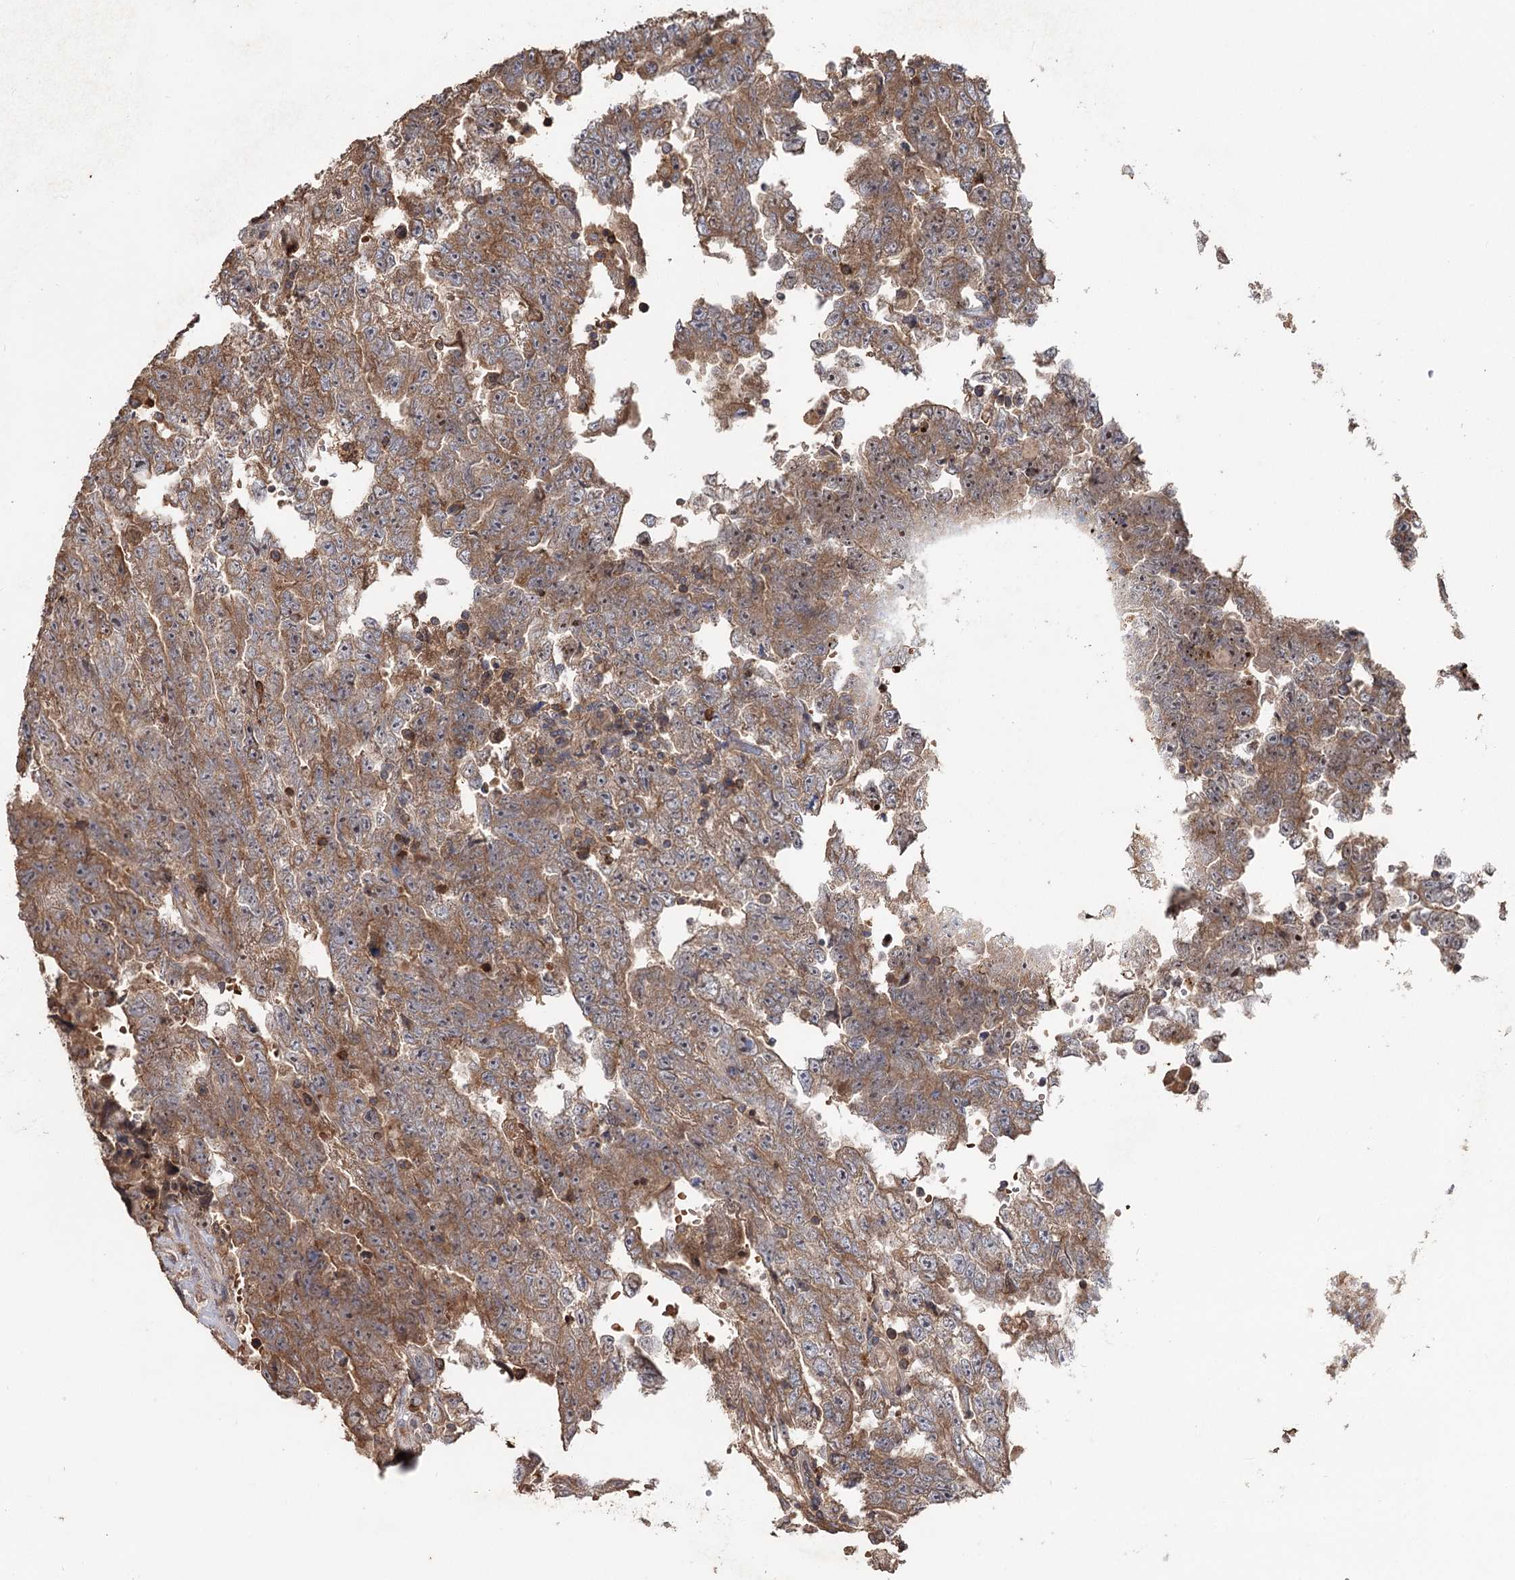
{"staining": {"intensity": "moderate", "quantity": "25%-75%", "location": "cytoplasmic/membranous"}, "tissue": "testis cancer", "cell_type": "Tumor cells", "image_type": "cancer", "snomed": [{"axis": "morphology", "description": "Carcinoma, Embryonal, NOS"}, {"axis": "topography", "description": "Testis"}], "caption": "An image of human testis cancer stained for a protein shows moderate cytoplasmic/membranous brown staining in tumor cells.", "gene": "FAM53B", "patient": {"sex": "male", "age": 25}}